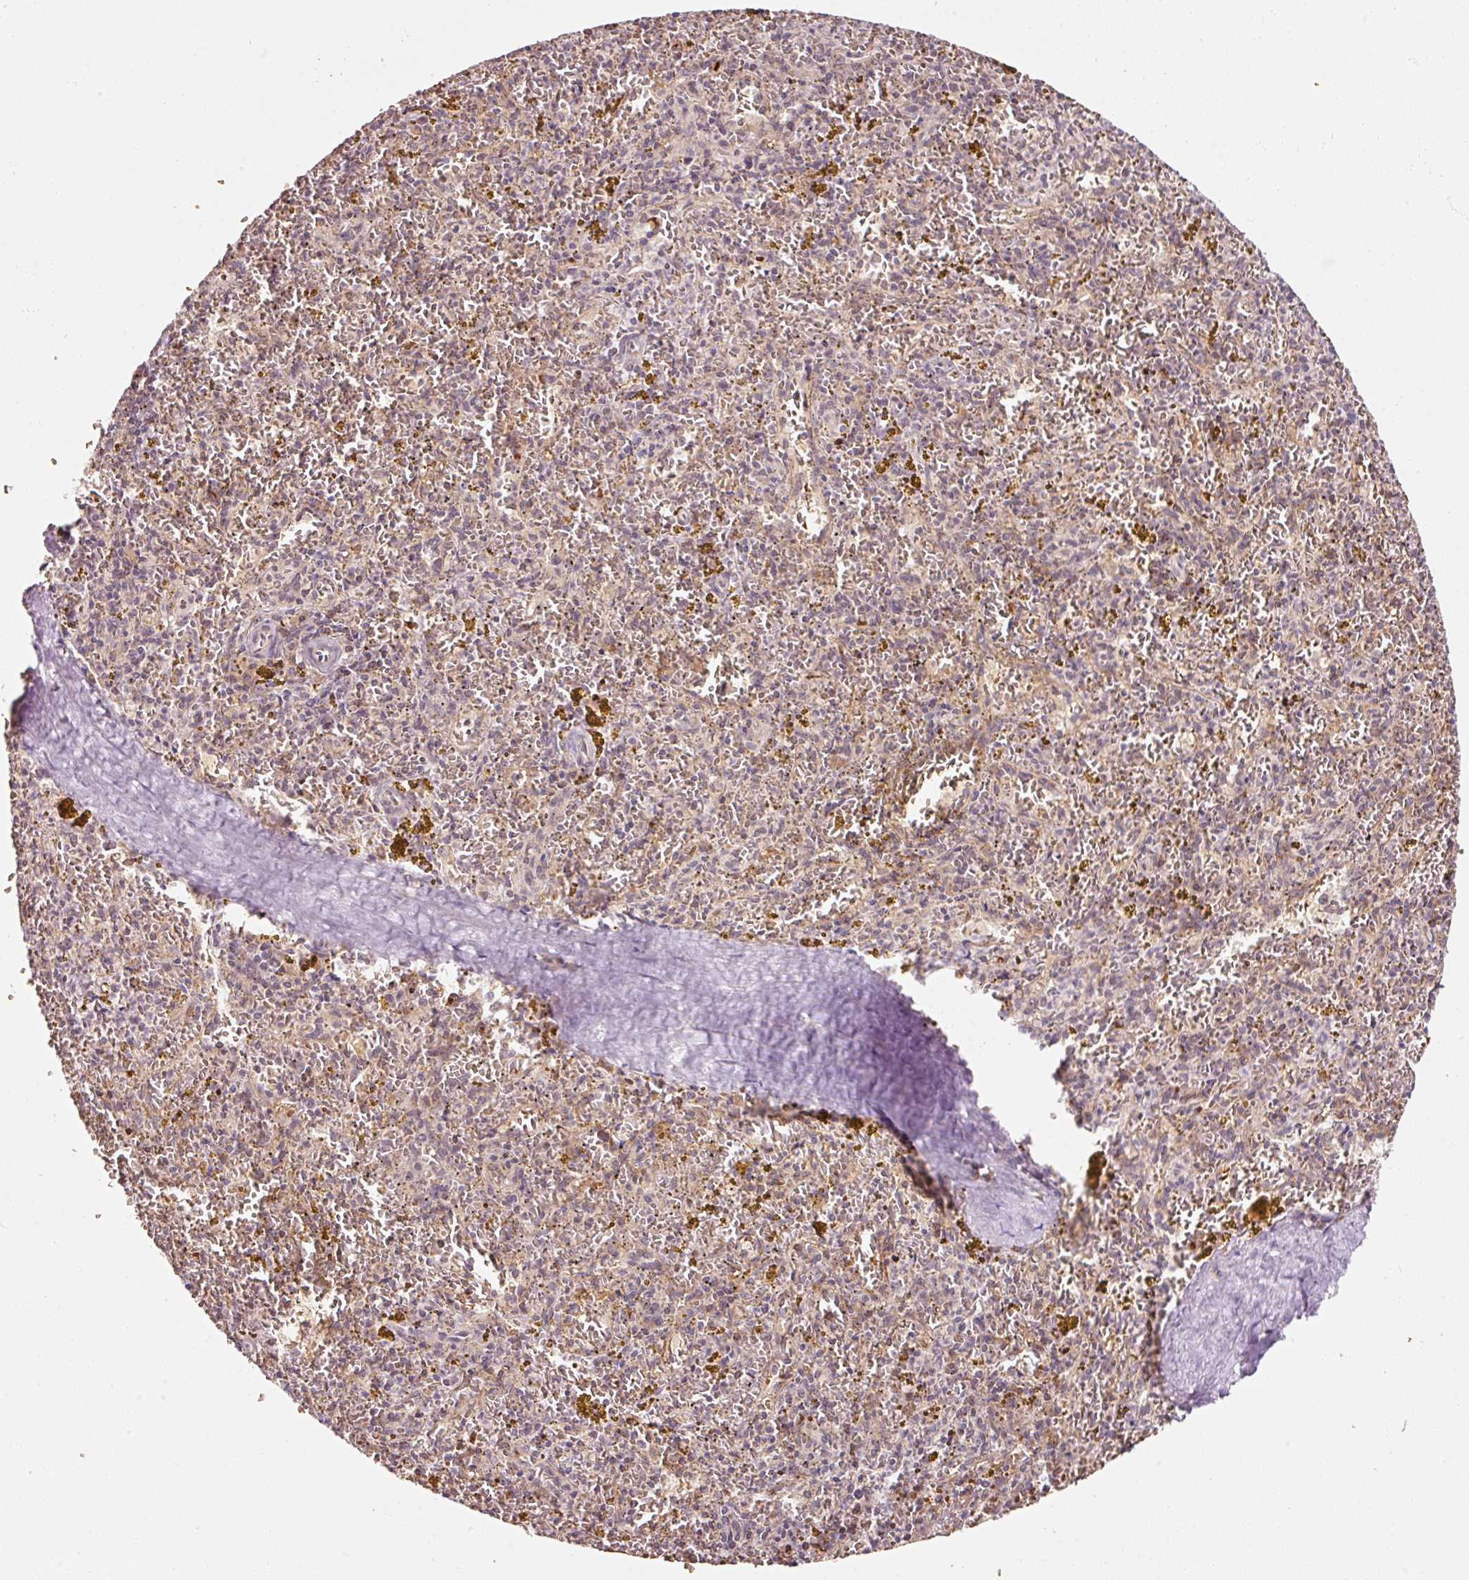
{"staining": {"intensity": "negative", "quantity": "none", "location": "none"}, "tissue": "spleen", "cell_type": "Cells in red pulp", "image_type": "normal", "snomed": [{"axis": "morphology", "description": "Normal tissue, NOS"}, {"axis": "topography", "description": "Spleen"}], "caption": "Immunohistochemical staining of benign human spleen exhibits no significant expression in cells in red pulp.", "gene": "ZNF460", "patient": {"sex": "male", "age": 57}}